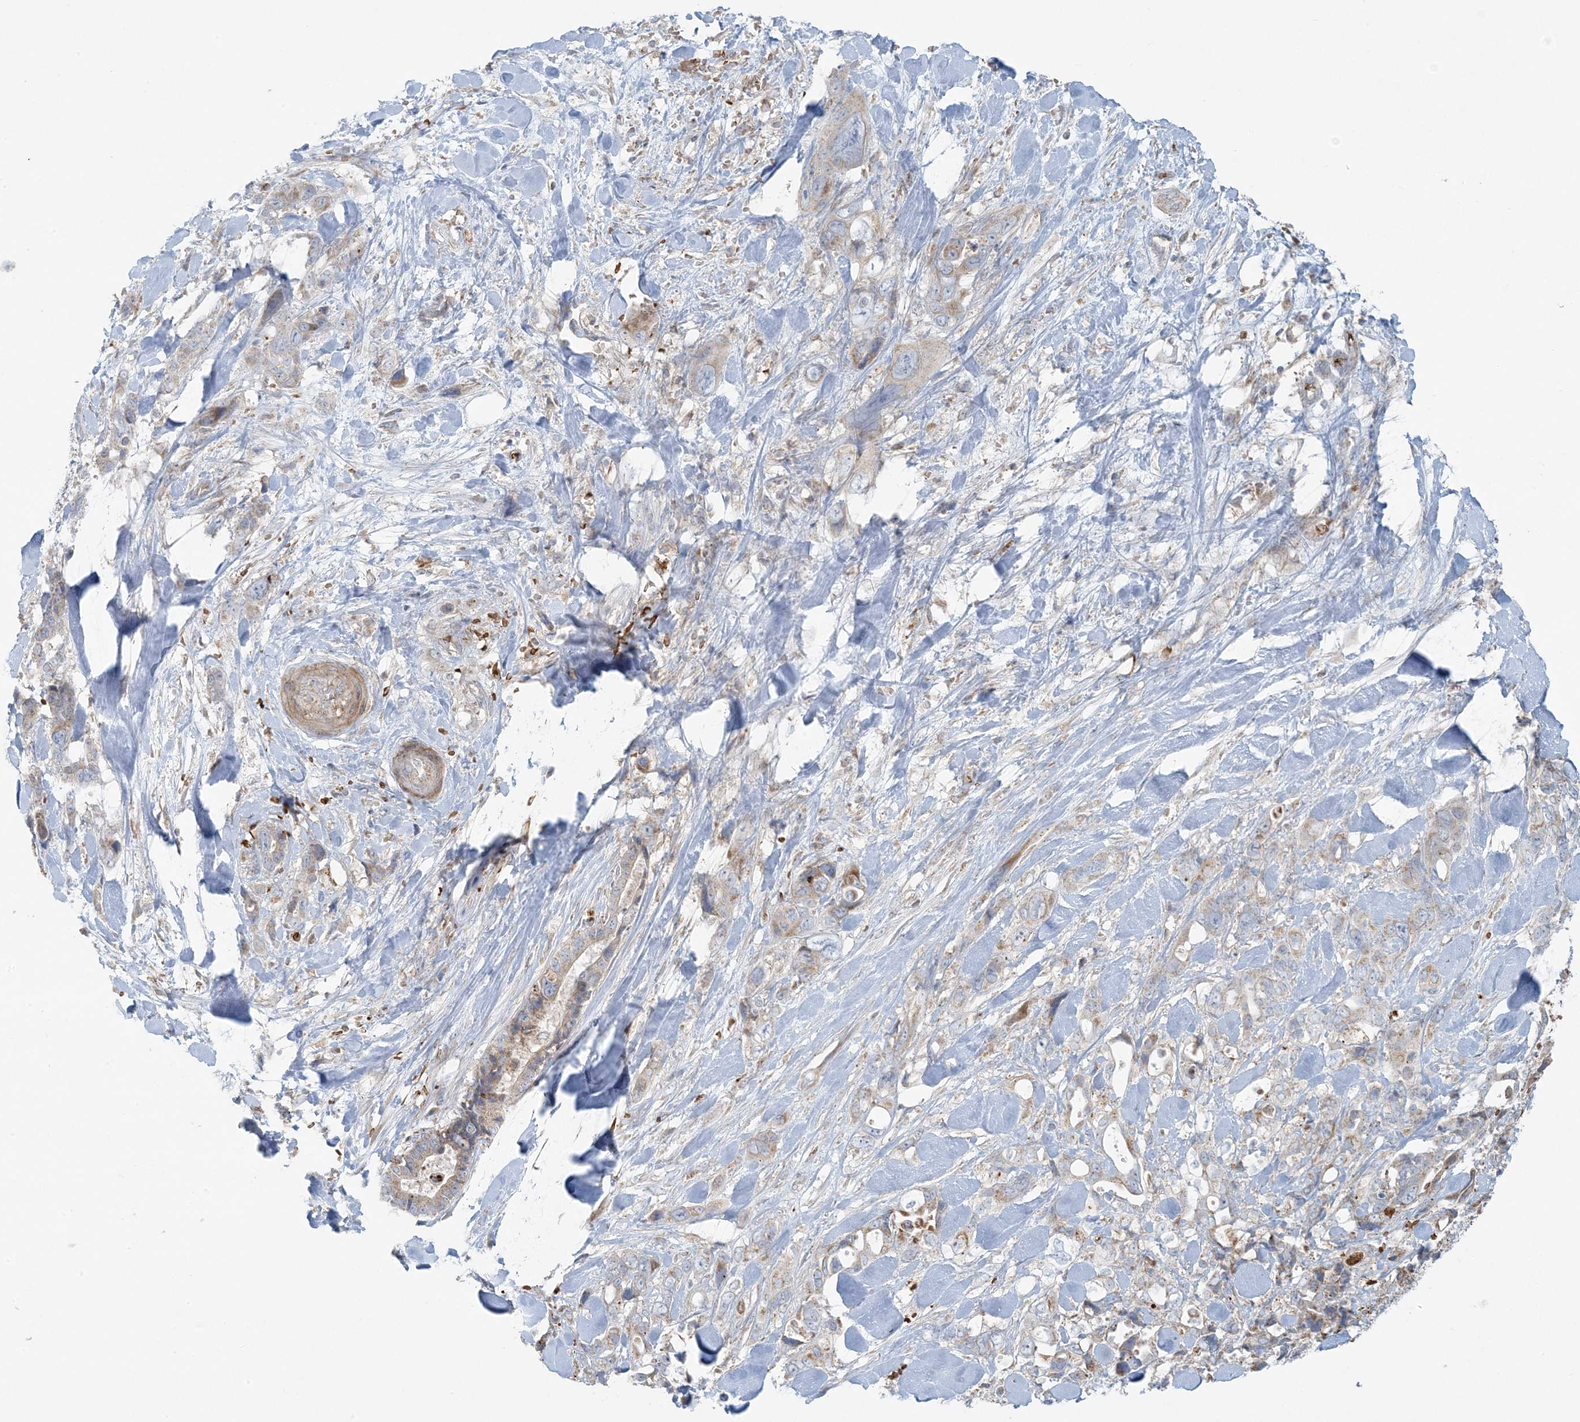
{"staining": {"intensity": "moderate", "quantity": "<25%", "location": "cytoplasmic/membranous"}, "tissue": "pancreatic cancer", "cell_type": "Tumor cells", "image_type": "cancer", "snomed": [{"axis": "morphology", "description": "Adenocarcinoma, NOS"}, {"axis": "topography", "description": "Pancreas"}], "caption": "Pancreatic cancer was stained to show a protein in brown. There is low levels of moderate cytoplasmic/membranous expression in approximately <25% of tumor cells.", "gene": "PIK3R4", "patient": {"sex": "male", "age": 46}}